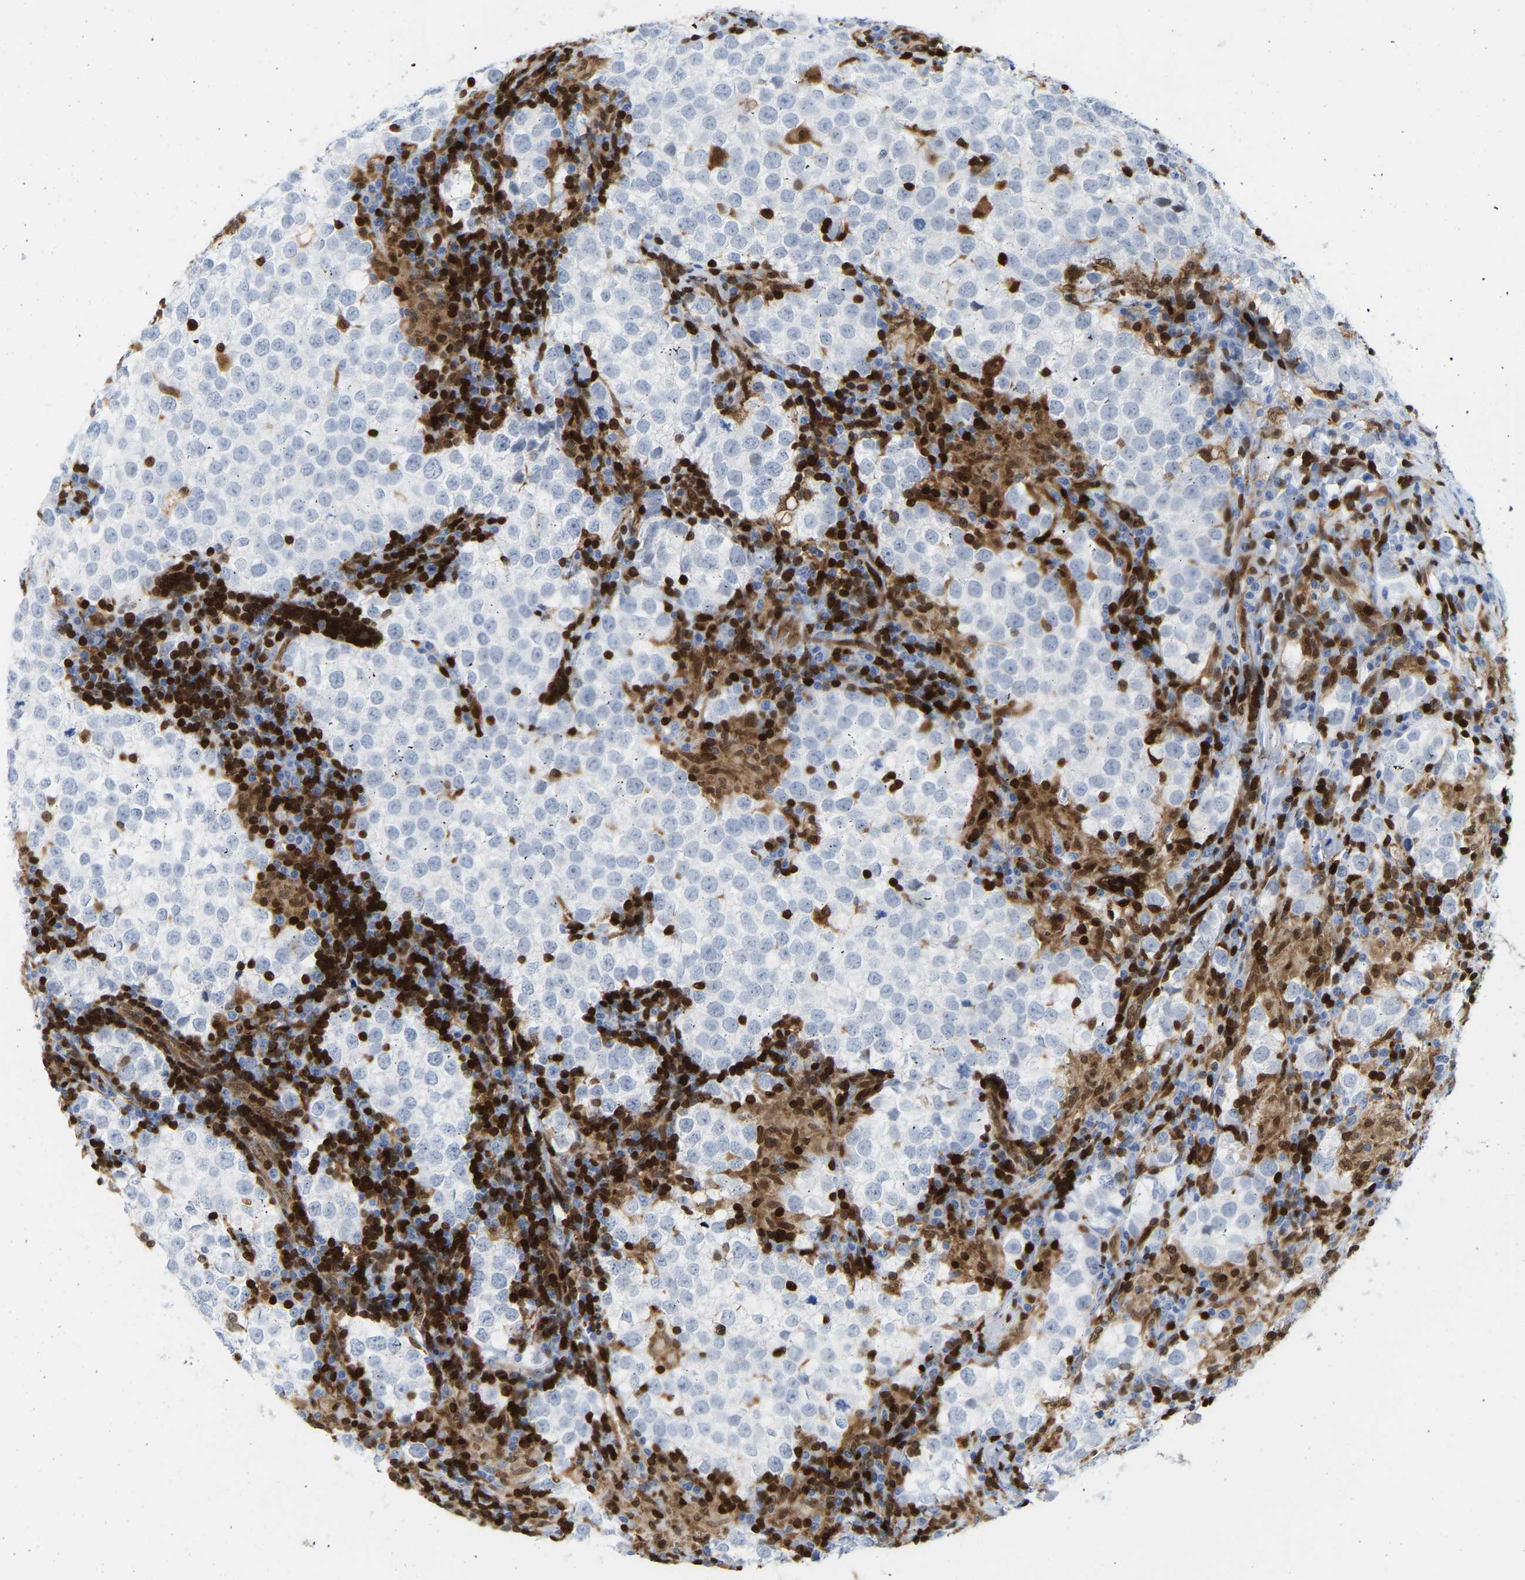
{"staining": {"intensity": "negative", "quantity": "none", "location": "none"}, "tissue": "testis cancer", "cell_type": "Tumor cells", "image_type": "cancer", "snomed": [{"axis": "morphology", "description": "Seminoma, NOS"}, {"axis": "morphology", "description": "Carcinoma, Embryonal, NOS"}, {"axis": "topography", "description": "Testis"}], "caption": "Immunohistochemistry image of neoplastic tissue: human testis cancer stained with DAB (3,3'-diaminobenzidine) displays no significant protein positivity in tumor cells. Brightfield microscopy of immunohistochemistry stained with DAB (3,3'-diaminobenzidine) (brown) and hematoxylin (blue), captured at high magnification.", "gene": "GIMAP4", "patient": {"sex": "male", "age": 36}}